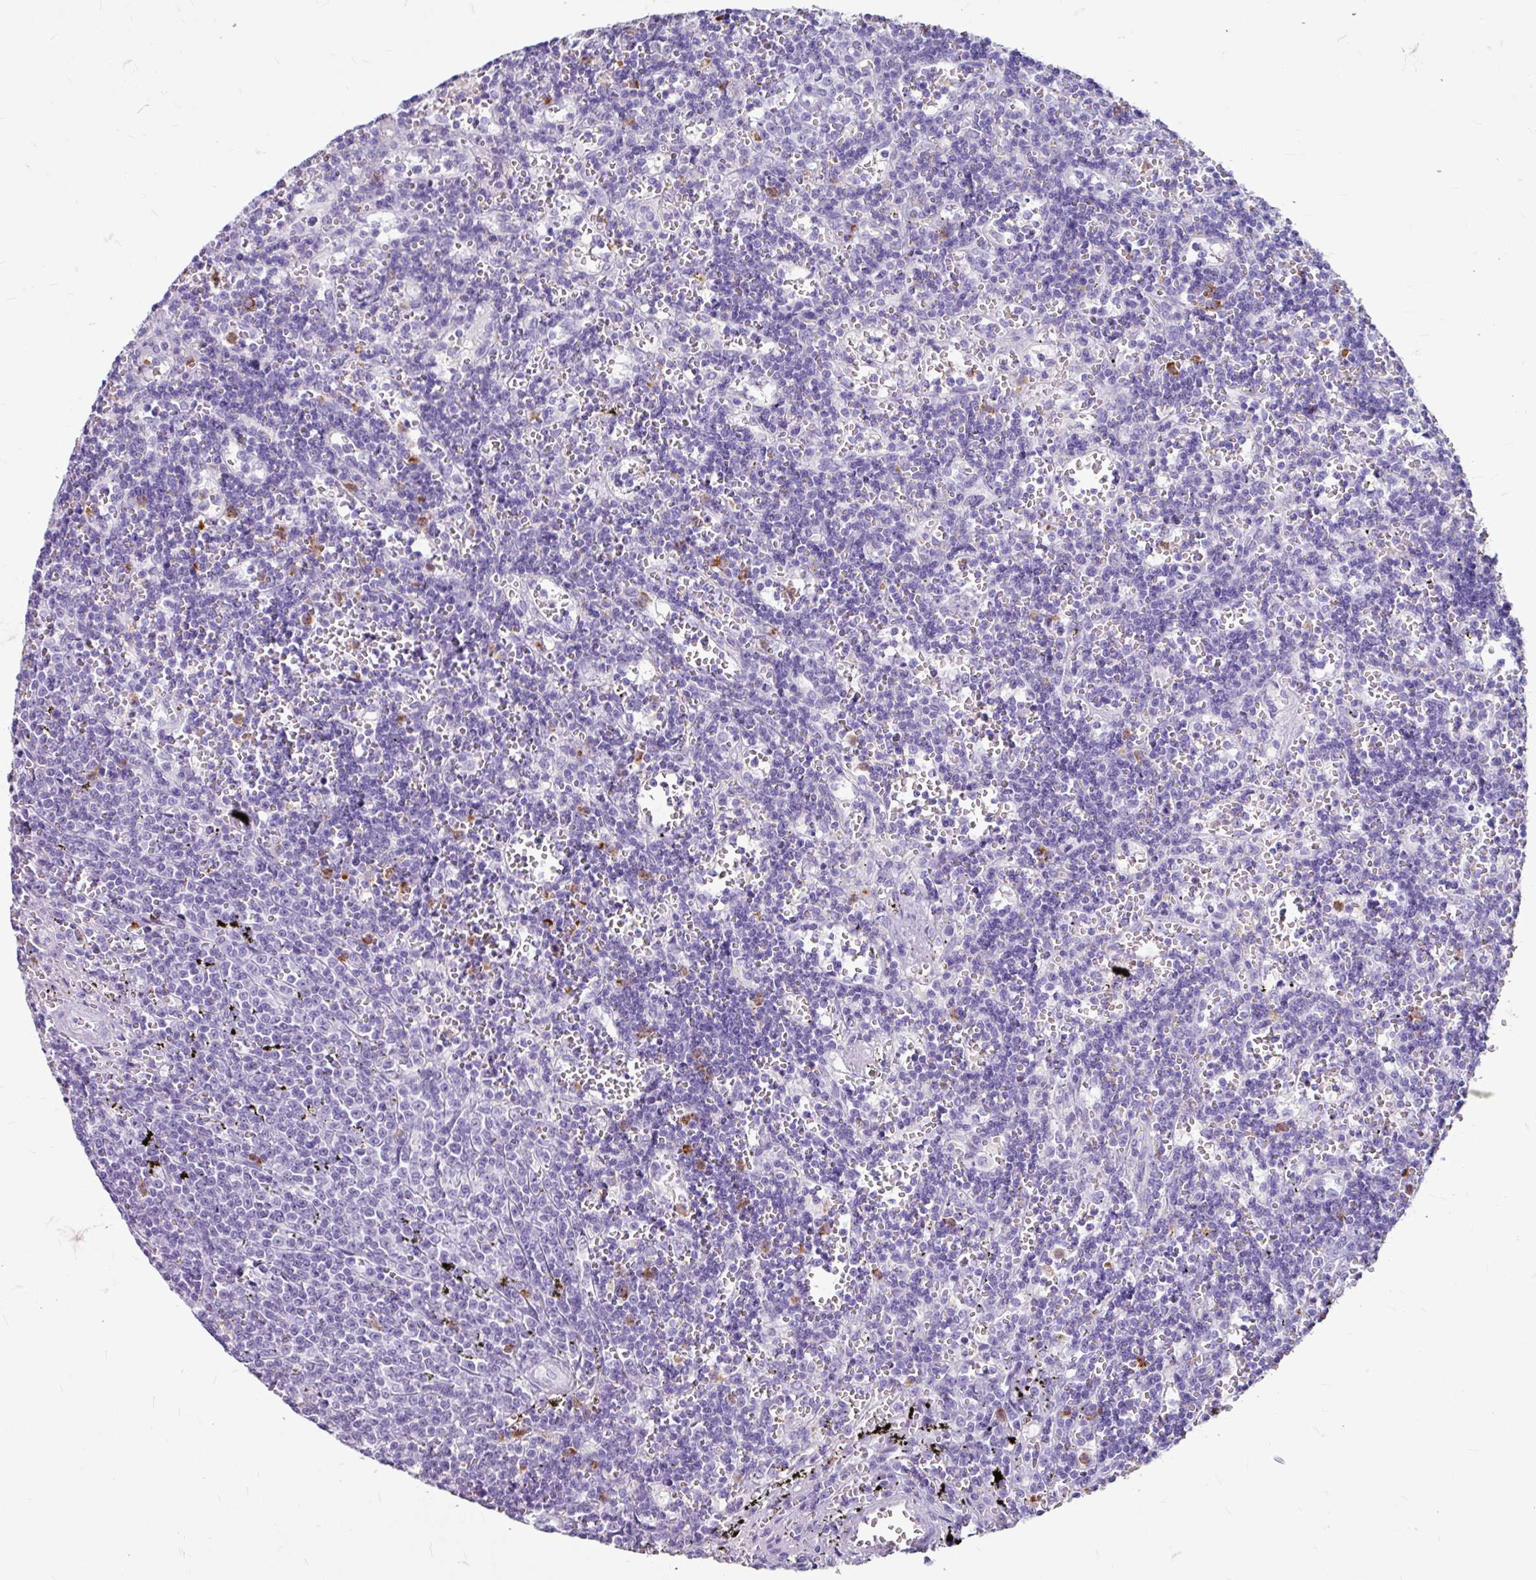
{"staining": {"intensity": "negative", "quantity": "none", "location": "none"}, "tissue": "lymphoma", "cell_type": "Tumor cells", "image_type": "cancer", "snomed": [{"axis": "morphology", "description": "Malignant lymphoma, non-Hodgkin's type, Low grade"}, {"axis": "topography", "description": "Spleen"}], "caption": "DAB (3,3'-diaminobenzidine) immunohistochemical staining of human malignant lymphoma, non-Hodgkin's type (low-grade) reveals no significant staining in tumor cells.", "gene": "ANKRD1", "patient": {"sex": "male", "age": 60}}